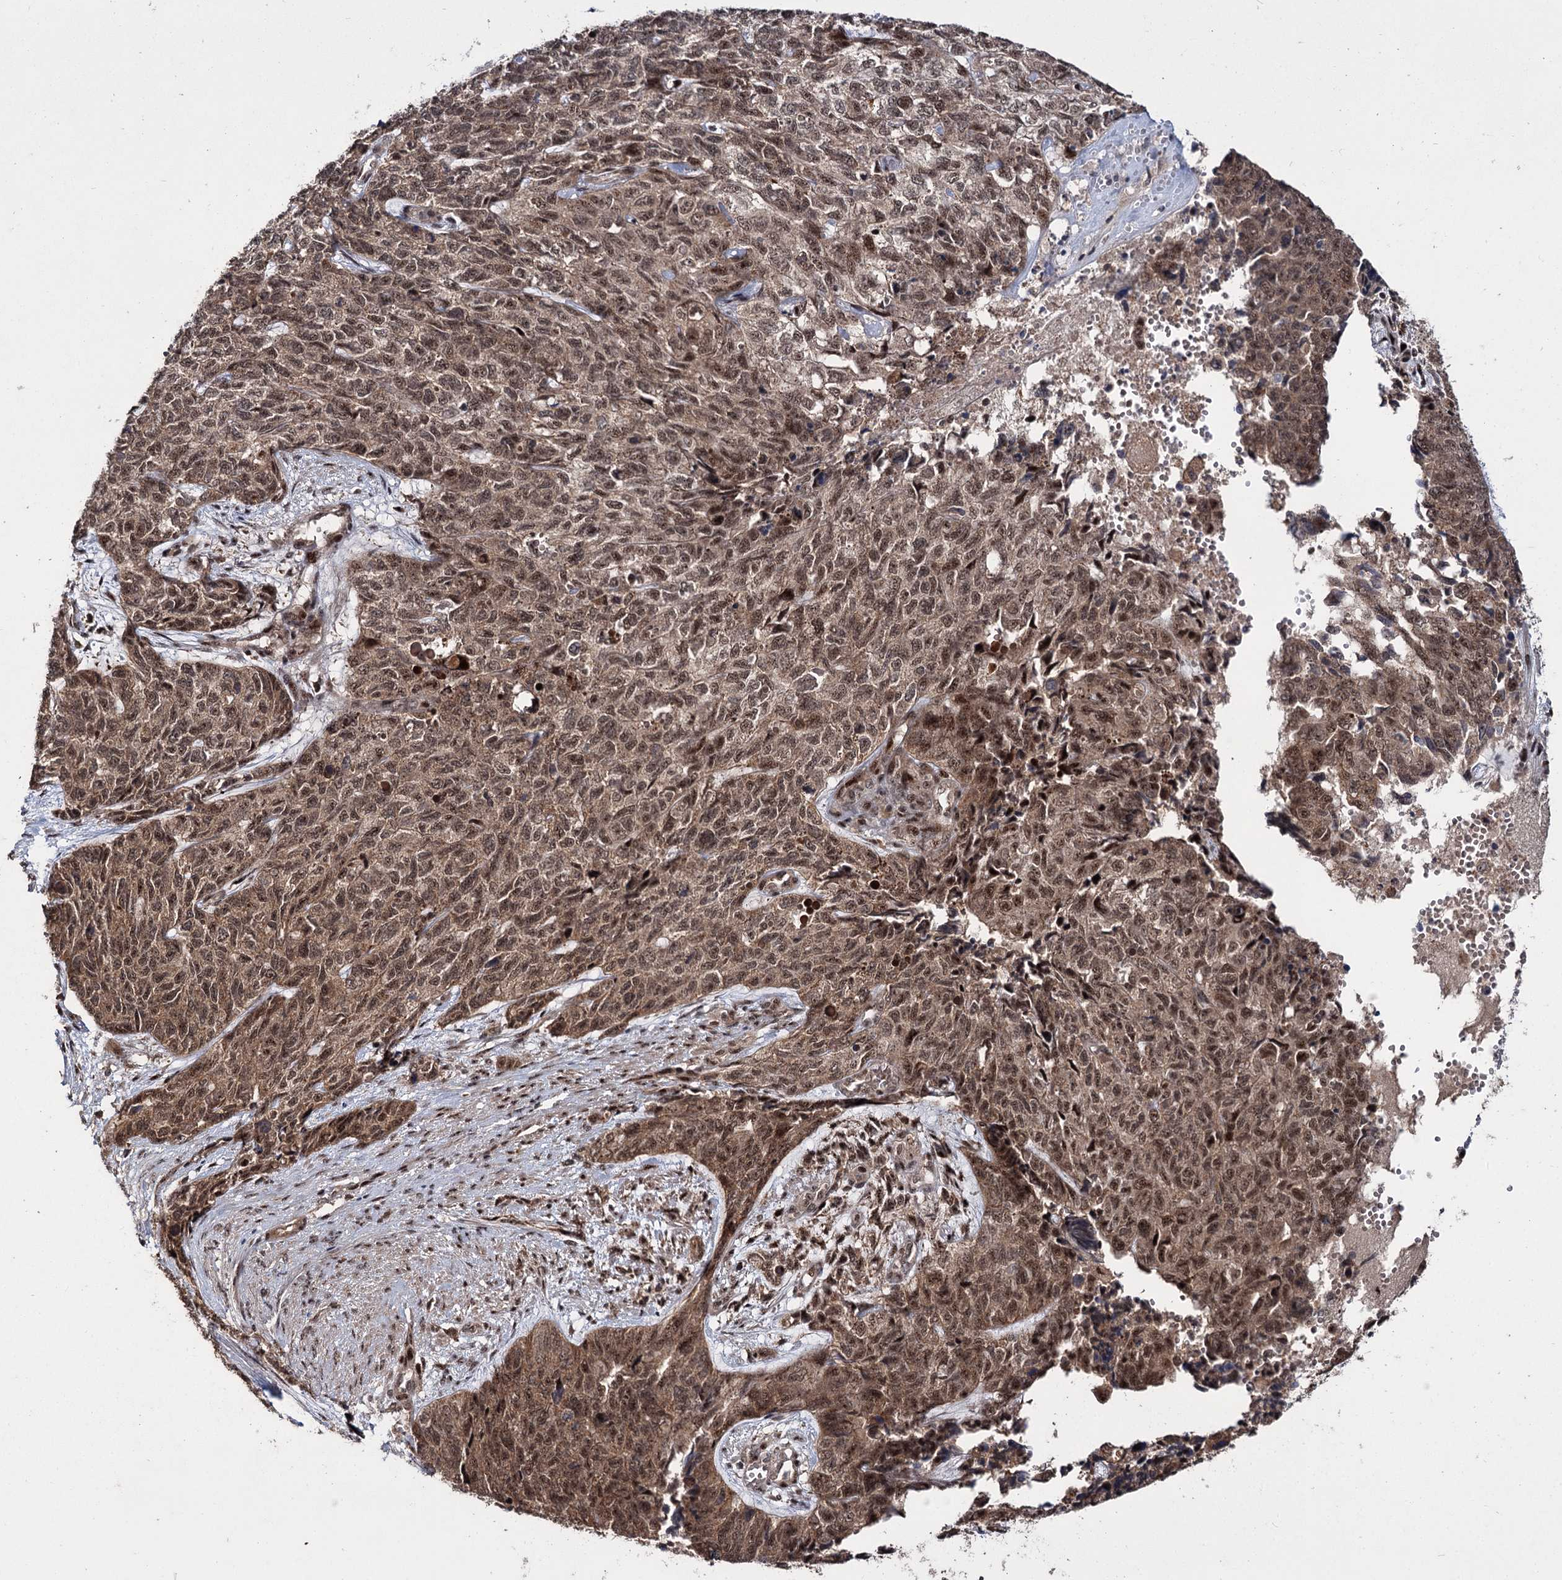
{"staining": {"intensity": "moderate", "quantity": ">75%", "location": "cytoplasmic/membranous,nuclear"}, "tissue": "cervical cancer", "cell_type": "Tumor cells", "image_type": "cancer", "snomed": [{"axis": "morphology", "description": "Squamous cell carcinoma, NOS"}, {"axis": "topography", "description": "Cervix"}], "caption": "The photomicrograph reveals a brown stain indicating the presence of a protein in the cytoplasmic/membranous and nuclear of tumor cells in cervical squamous cell carcinoma.", "gene": "MKNK2", "patient": {"sex": "female", "age": 63}}